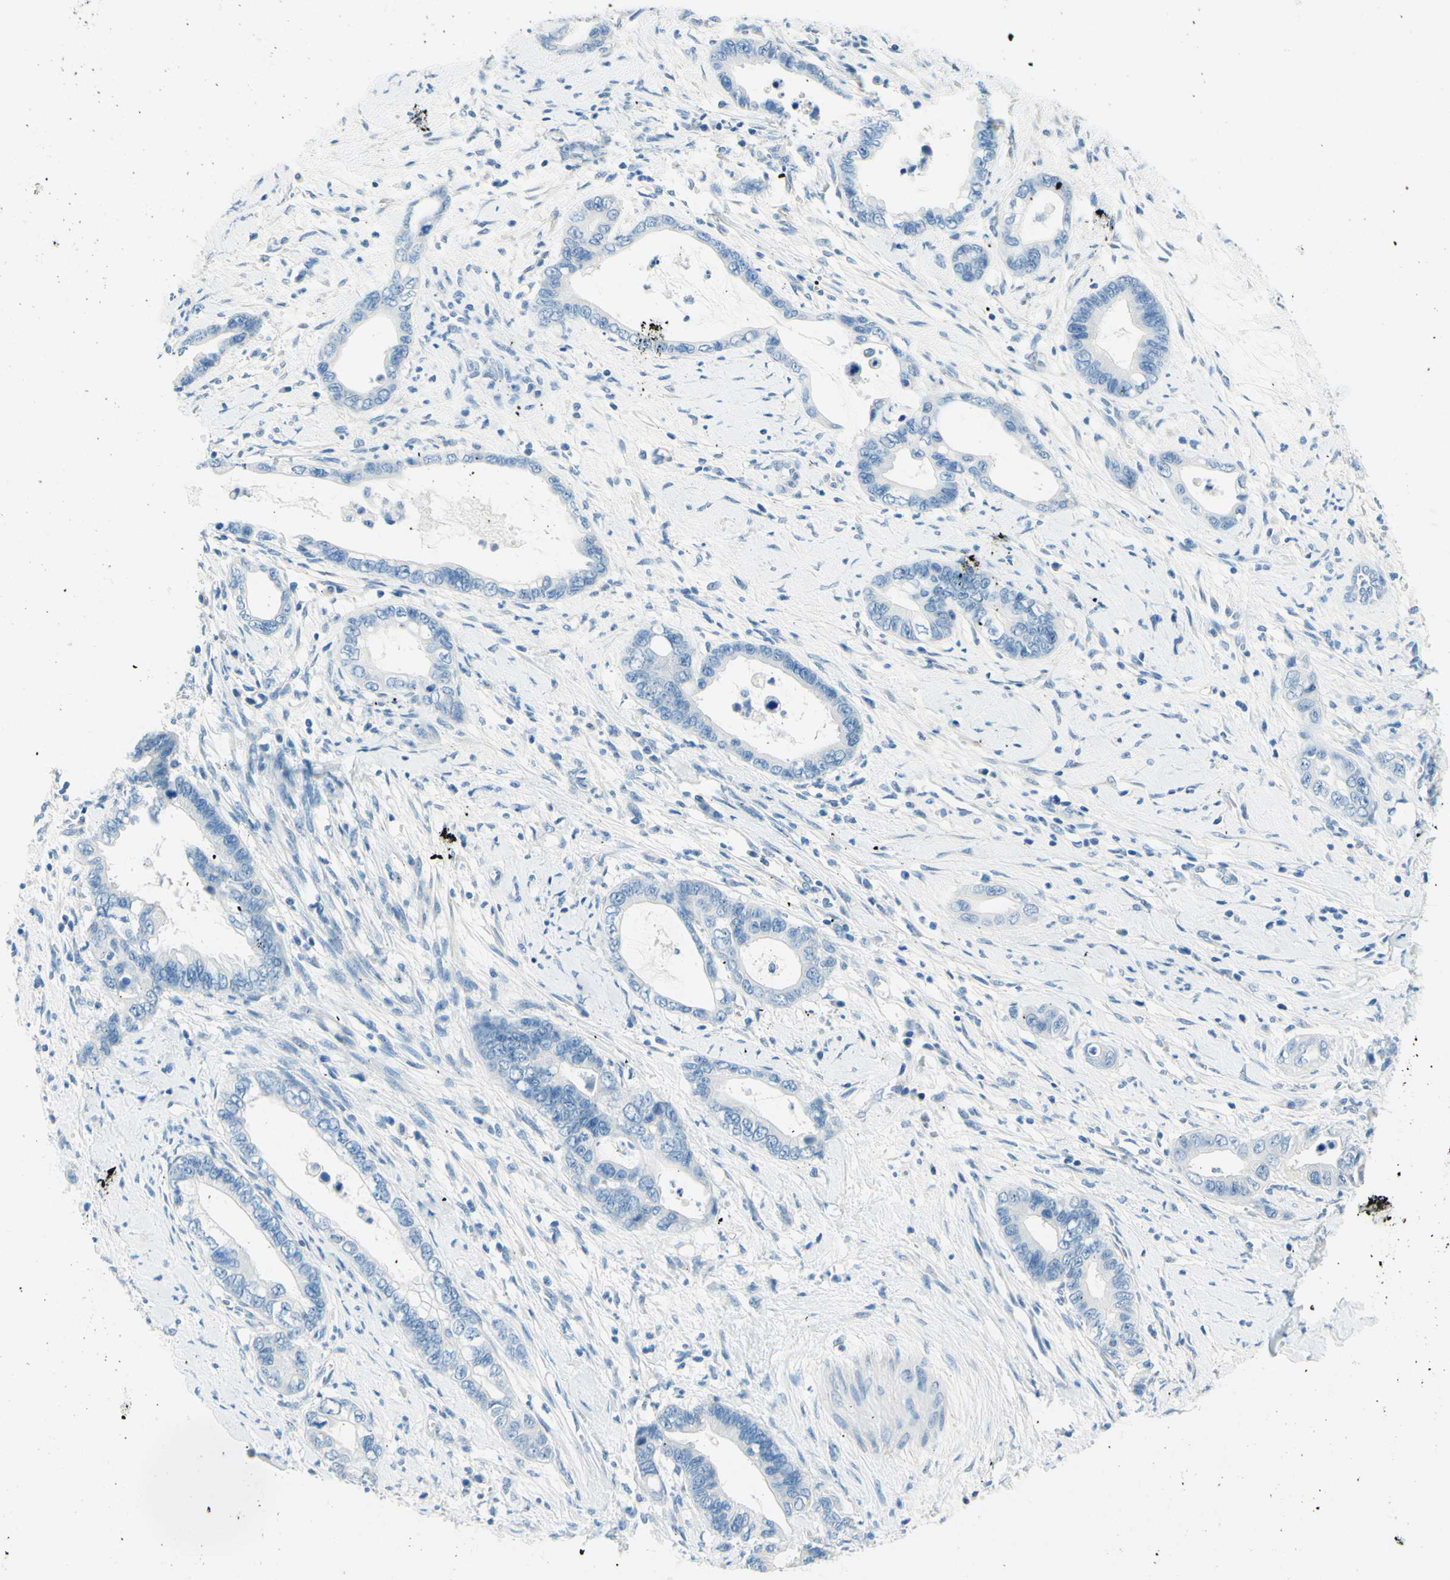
{"staining": {"intensity": "negative", "quantity": "none", "location": "none"}, "tissue": "cervical cancer", "cell_type": "Tumor cells", "image_type": "cancer", "snomed": [{"axis": "morphology", "description": "Adenocarcinoma, NOS"}, {"axis": "topography", "description": "Cervix"}], "caption": "Tumor cells show no significant protein expression in adenocarcinoma (cervical).", "gene": "PASD1", "patient": {"sex": "female", "age": 44}}